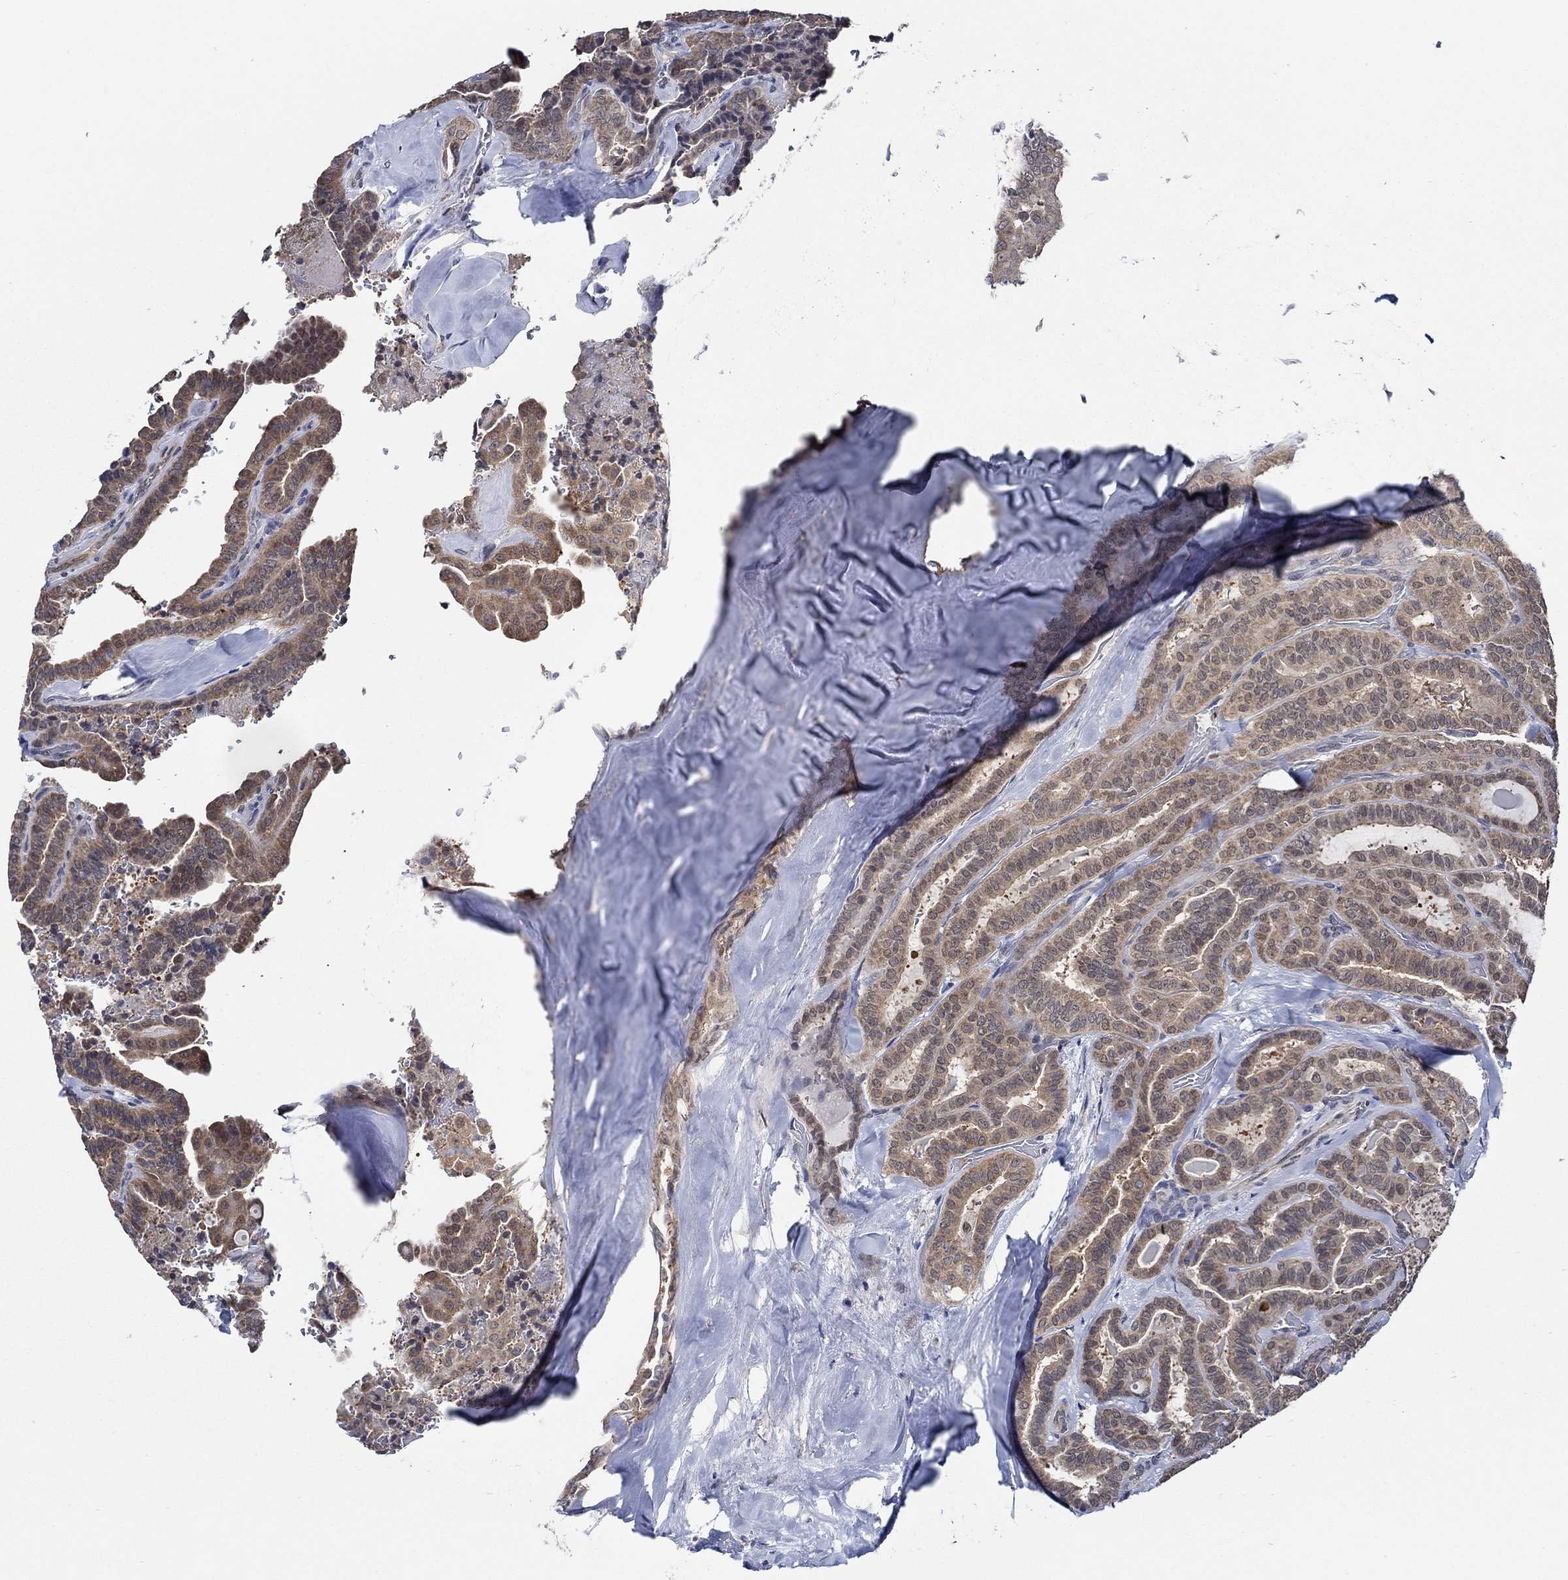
{"staining": {"intensity": "moderate", "quantity": "25%-75%", "location": "cytoplasmic/membranous"}, "tissue": "thyroid cancer", "cell_type": "Tumor cells", "image_type": "cancer", "snomed": [{"axis": "morphology", "description": "Papillary adenocarcinoma, NOS"}, {"axis": "topography", "description": "Thyroid gland"}], "caption": "Tumor cells display moderate cytoplasmic/membranous staining in about 25%-75% of cells in thyroid cancer.", "gene": "DACT1", "patient": {"sex": "female", "age": 39}}